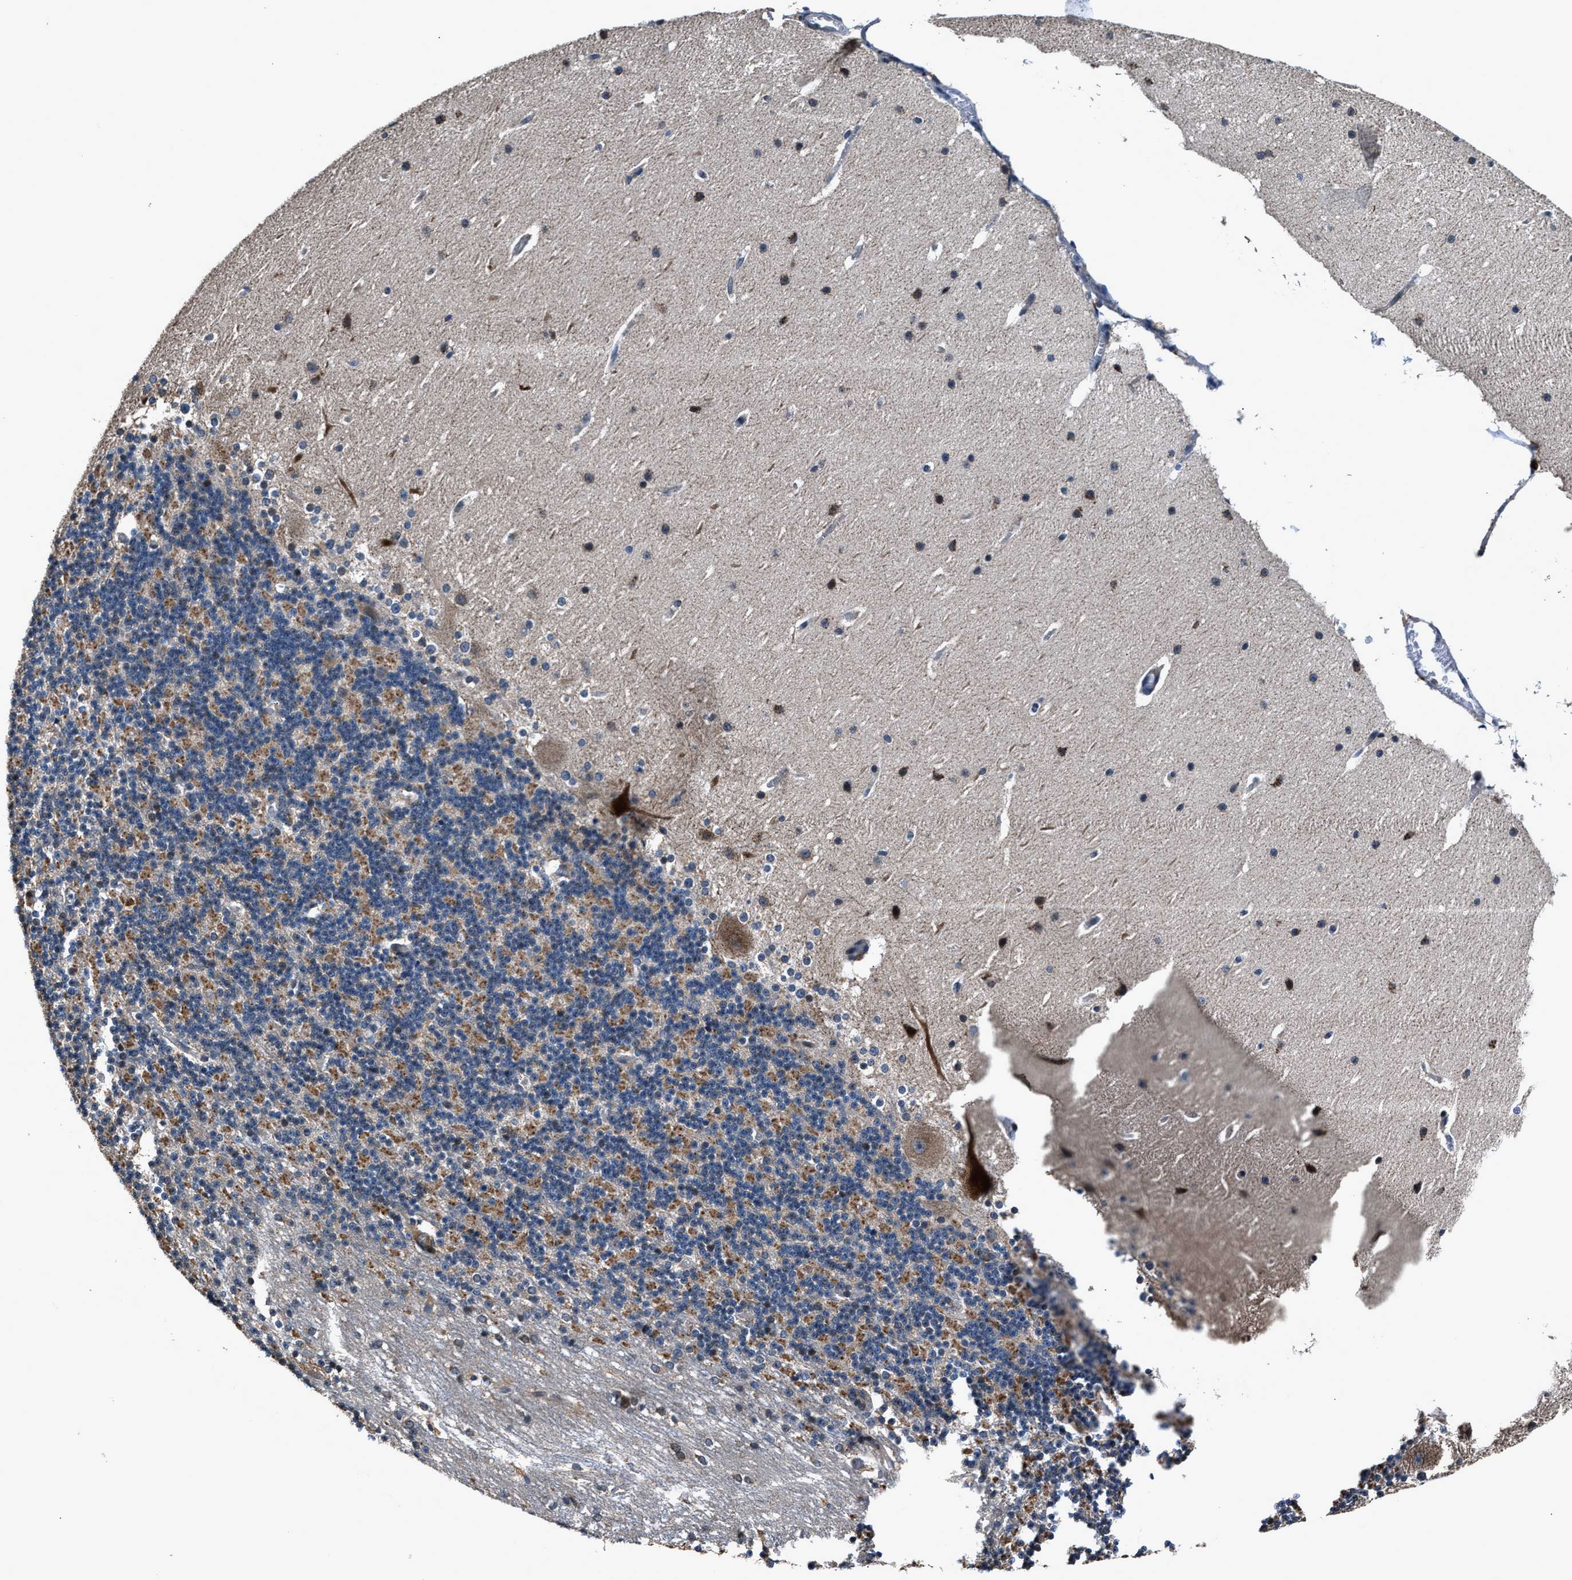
{"staining": {"intensity": "moderate", "quantity": ">75%", "location": "cytoplasmic/membranous"}, "tissue": "cerebellum", "cell_type": "Cells in granular layer", "image_type": "normal", "snomed": [{"axis": "morphology", "description": "Normal tissue, NOS"}, {"axis": "topography", "description": "Cerebellum"}], "caption": "Immunohistochemistry (IHC) micrograph of normal cerebellum: human cerebellum stained using IHC displays medium levels of moderate protein expression localized specifically in the cytoplasmic/membranous of cells in granular layer, appearing as a cytoplasmic/membranous brown color.", "gene": "TNRC18", "patient": {"sex": "female", "age": 19}}